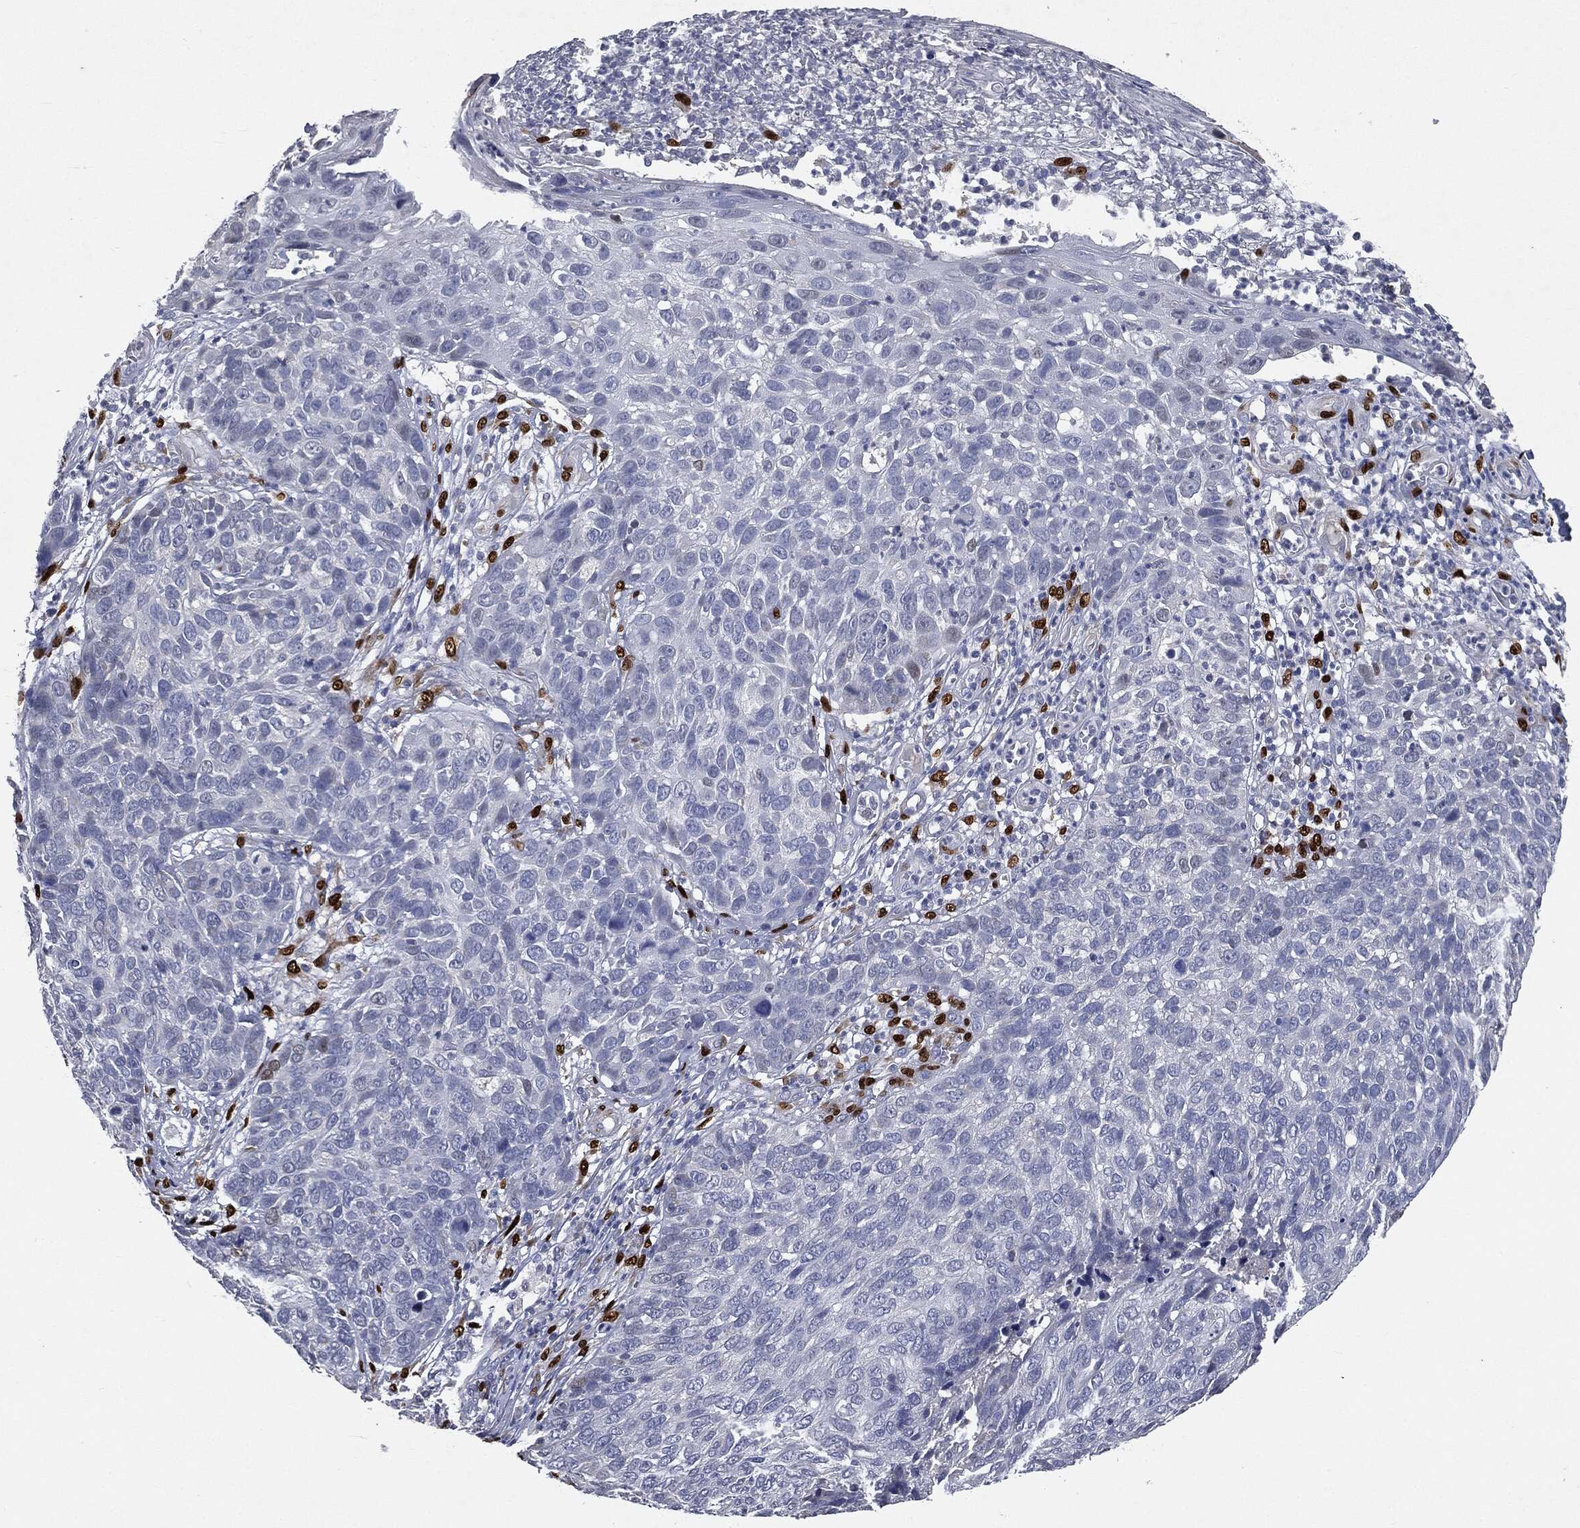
{"staining": {"intensity": "negative", "quantity": "none", "location": "none"}, "tissue": "skin cancer", "cell_type": "Tumor cells", "image_type": "cancer", "snomed": [{"axis": "morphology", "description": "Squamous cell carcinoma, NOS"}, {"axis": "topography", "description": "Skin"}], "caption": "Immunohistochemistry (IHC) histopathology image of neoplastic tissue: human skin cancer stained with DAB shows no significant protein staining in tumor cells.", "gene": "CASD1", "patient": {"sex": "male", "age": 92}}